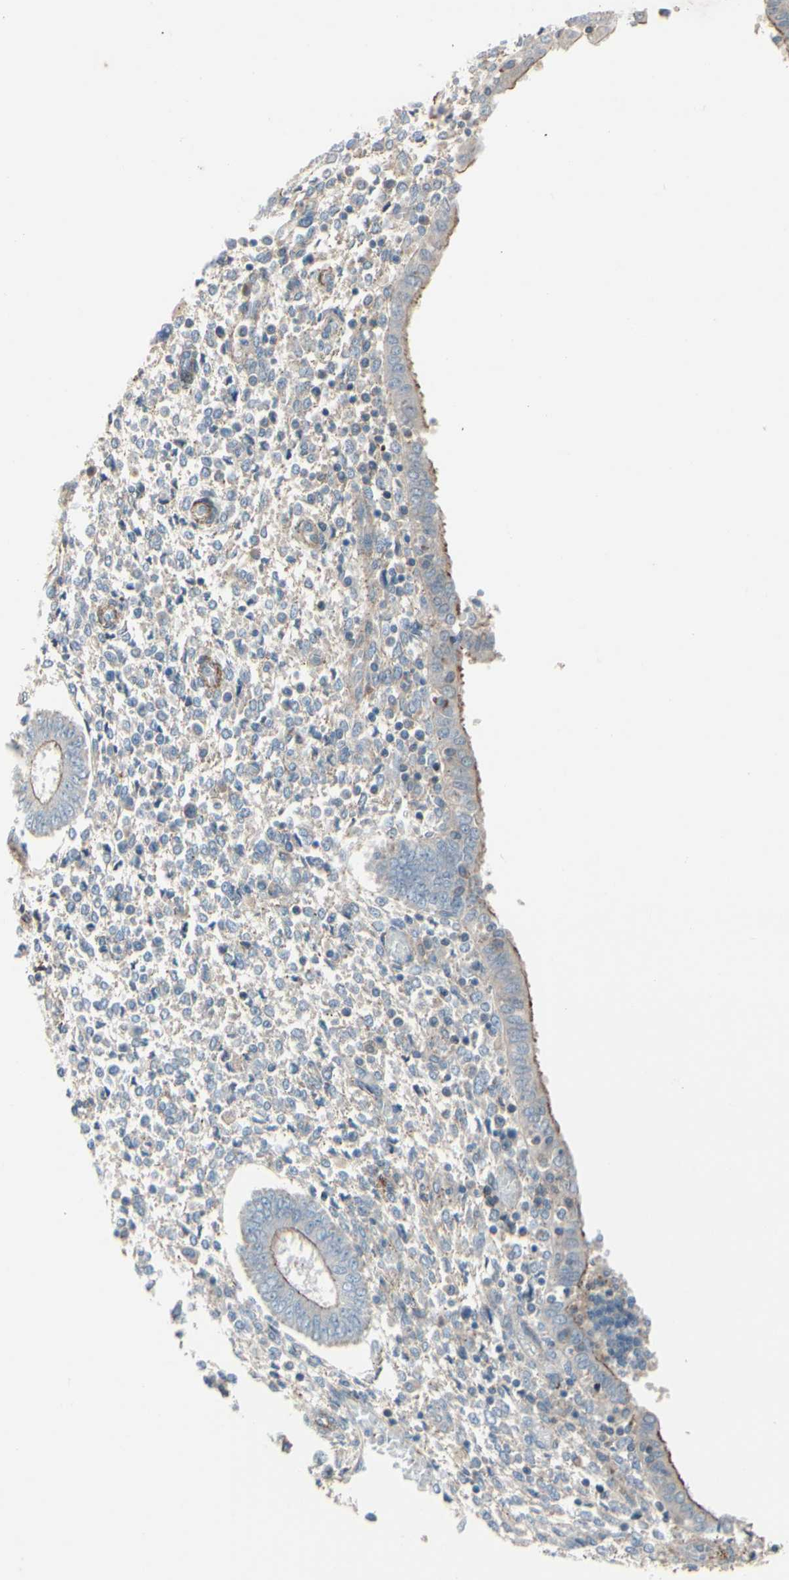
{"staining": {"intensity": "weak", "quantity": "25%-75%", "location": "cytoplasmic/membranous"}, "tissue": "endometrium", "cell_type": "Cells in endometrial stroma", "image_type": "normal", "snomed": [{"axis": "morphology", "description": "Normal tissue, NOS"}, {"axis": "topography", "description": "Endometrium"}], "caption": "A high-resolution photomicrograph shows immunohistochemistry staining of normal endometrium, which demonstrates weak cytoplasmic/membranous positivity in approximately 25%-75% of cells in endometrial stroma. Nuclei are stained in blue.", "gene": "TPM1", "patient": {"sex": "female", "age": 35}}